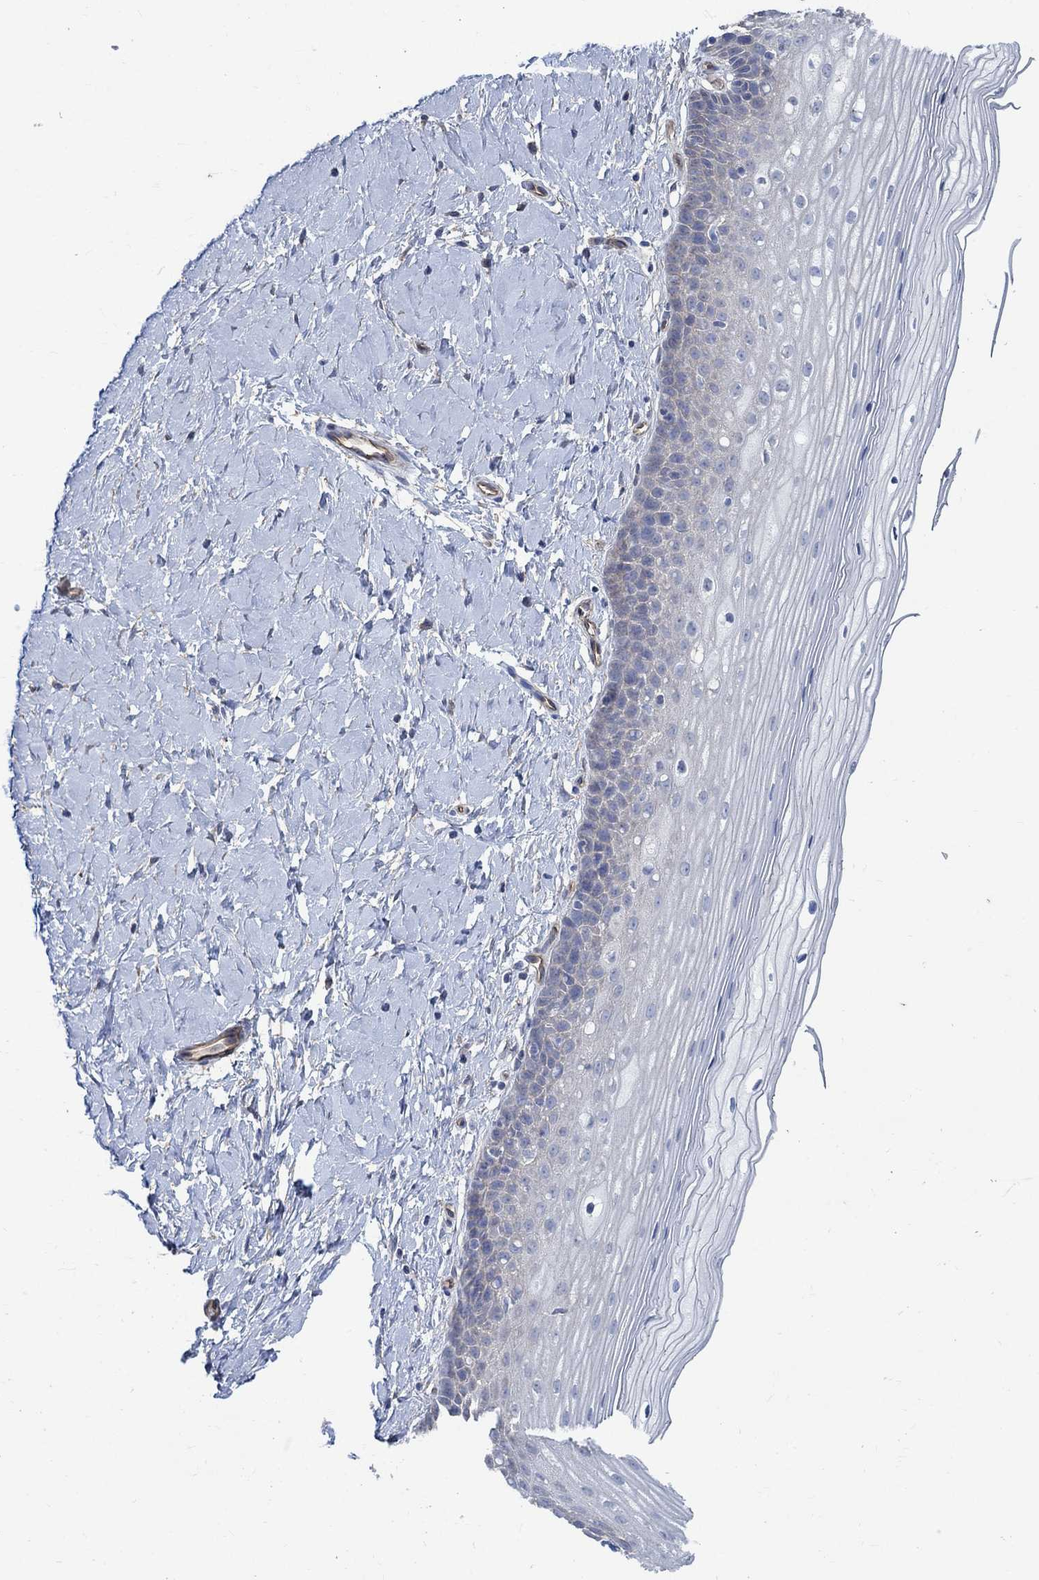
{"staining": {"intensity": "weak", "quantity": "25%-75%", "location": "cytoplasmic/membranous"}, "tissue": "cervix", "cell_type": "Glandular cells", "image_type": "normal", "snomed": [{"axis": "morphology", "description": "Normal tissue, NOS"}, {"axis": "topography", "description": "Cervix"}], "caption": "IHC micrograph of benign cervix stained for a protein (brown), which exhibits low levels of weak cytoplasmic/membranous staining in approximately 25%-75% of glandular cells.", "gene": "TMEM198", "patient": {"sex": "female", "age": 37}}